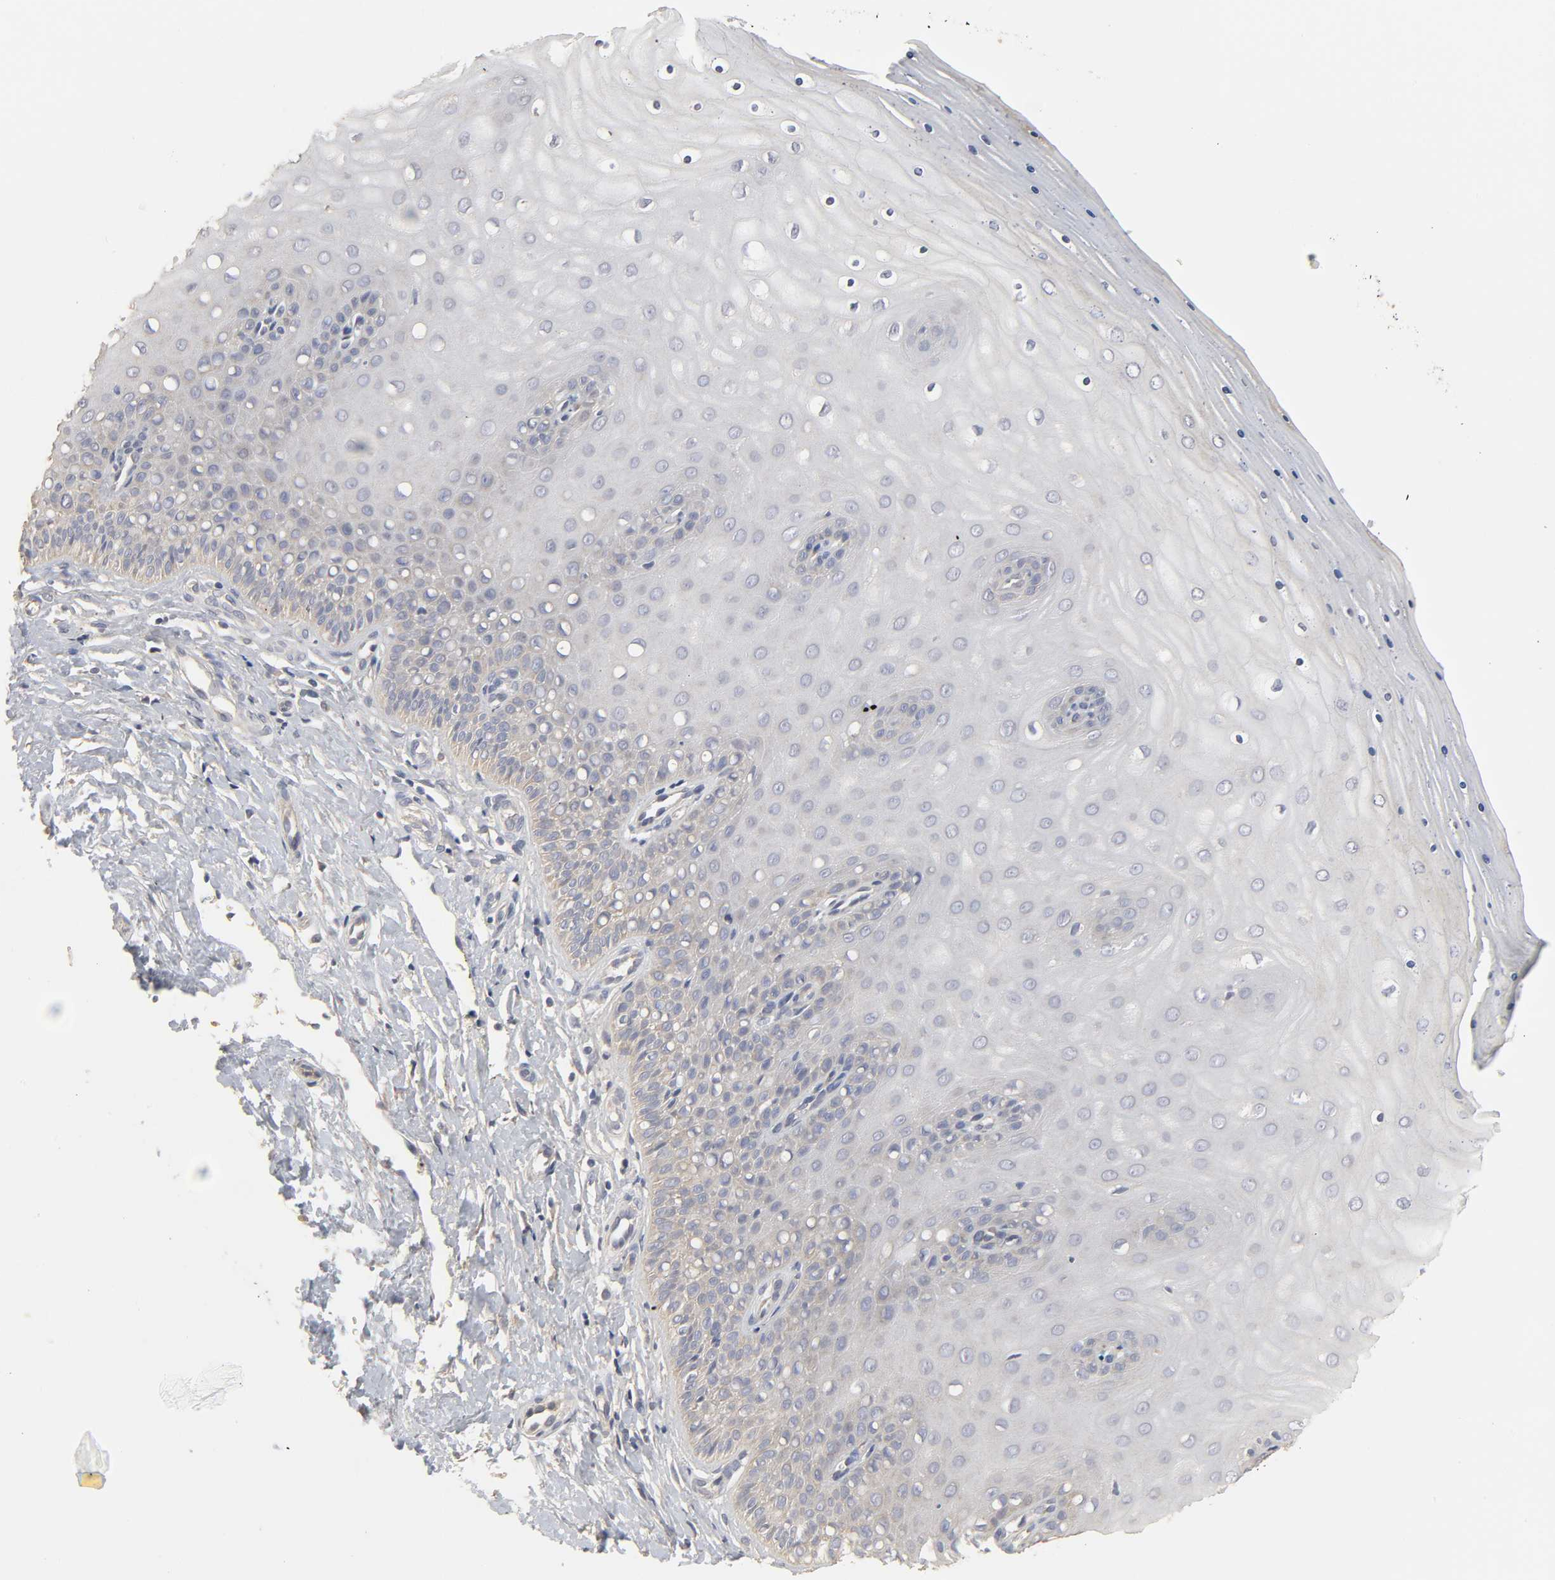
{"staining": {"intensity": "weak", "quantity": "<25%", "location": "cytoplasmic/membranous"}, "tissue": "cervix", "cell_type": "Glandular cells", "image_type": "normal", "snomed": [{"axis": "morphology", "description": "Normal tissue, NOS"}, {"axis": "topography", "description": "Cervix"}], "caption": "Immunohistochemistry micrograph of normal cervix: human cervix stained with DAB (3,3'-diaminobenzidine) exhibits no significant protein staining in glandular cells.", "gene": "SLC10A2", "patient": {"sex": "female", "age": 55}}